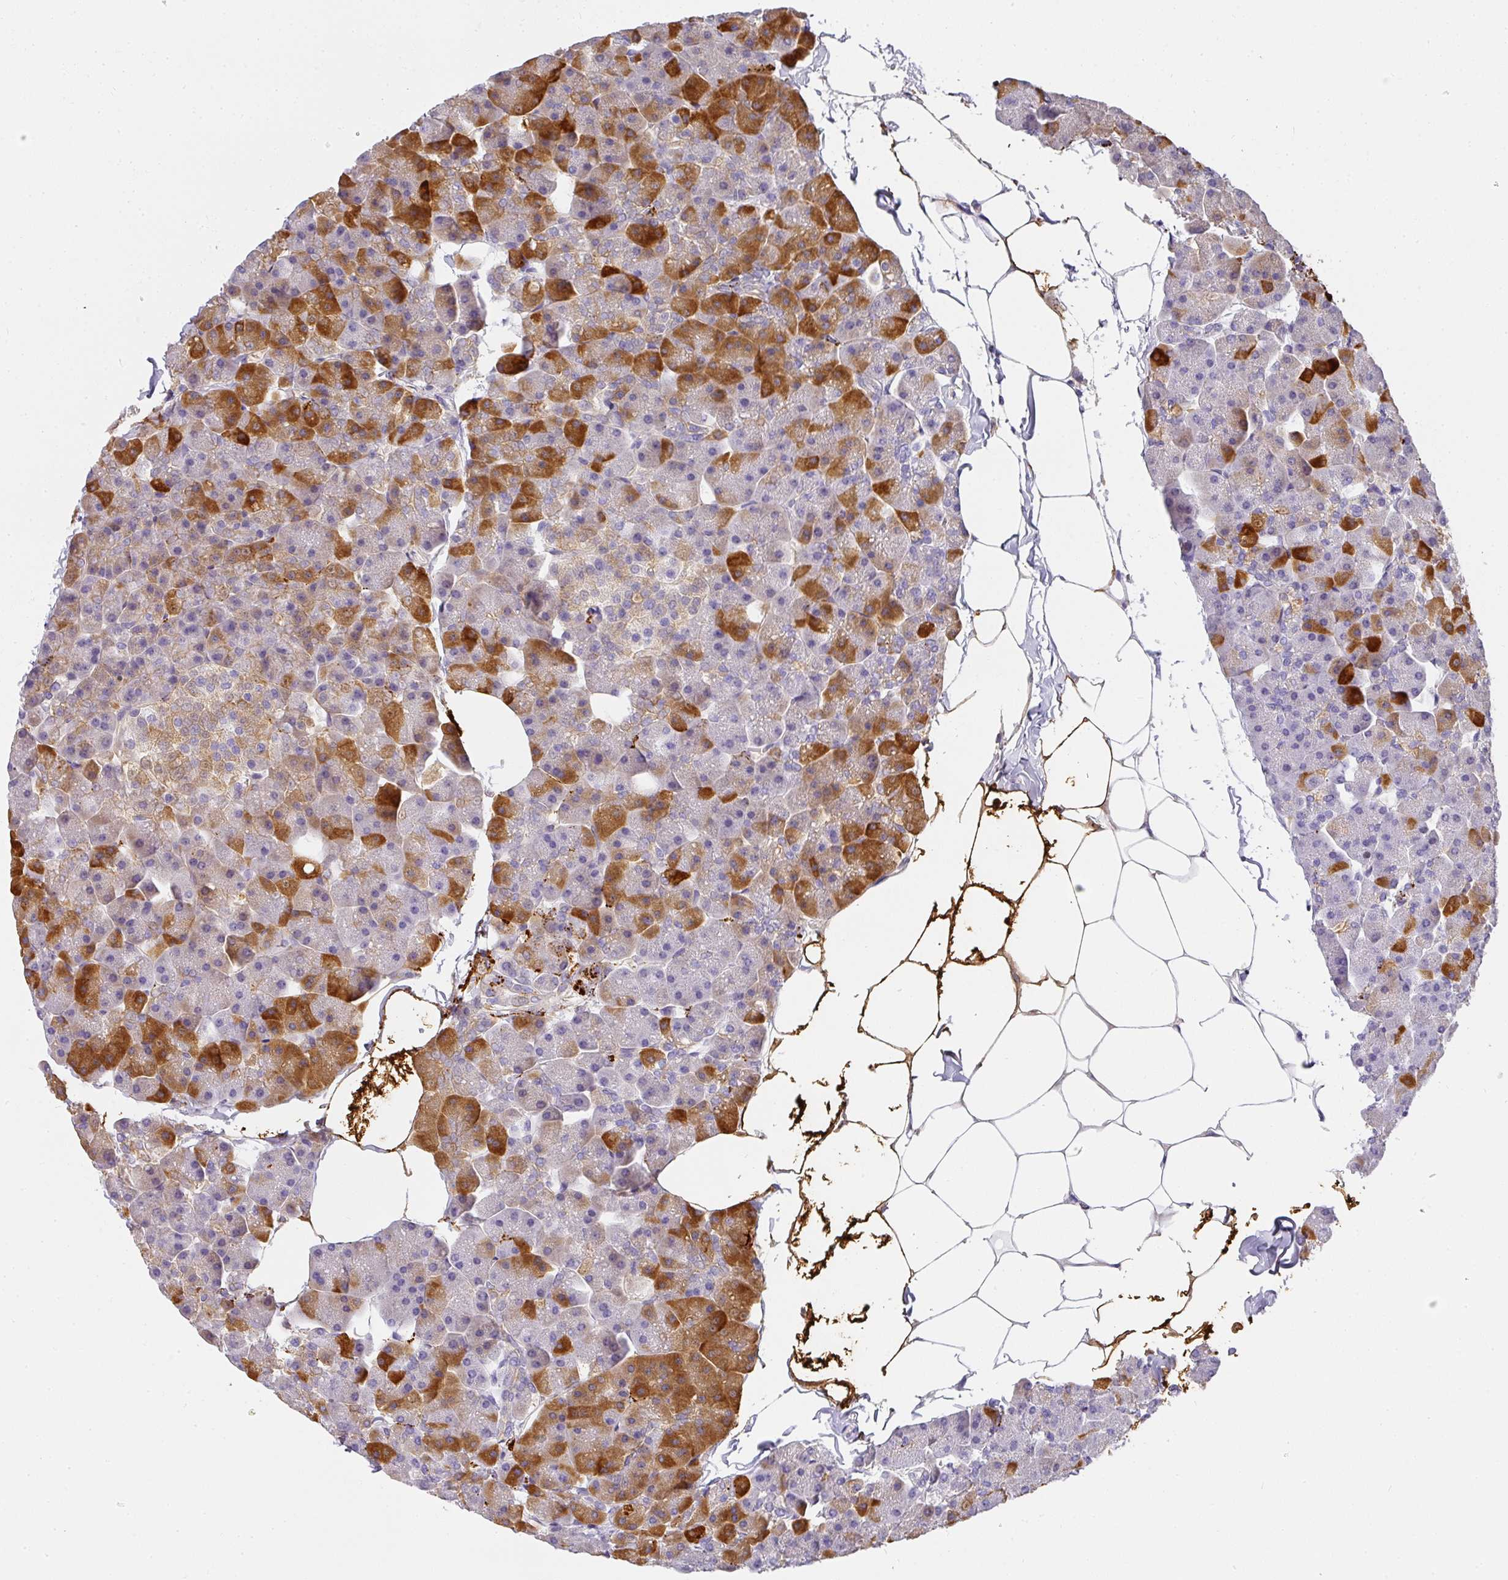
{"staining": {"intensity": "strong", "quantity": "25%-75%", "location": "cytoplasmic/membranous"}, "tissue": "pancreas", "cell_type": "Exocrine glandular cells", "image_type": "normal", "snomed": [{"axis": "morphology", "description": "Normal tissue, NOS"}, {"axis": "topography", "description": "Pancreas"}], "caption": "The micrograph demonstrates a brown stain indicating the presence of a protein in the cytoplasmic/membranous of exocrine glandular cells in pancreas.", "gene": "MMACHC", "patient": {"sex": "male", "age": 35}}